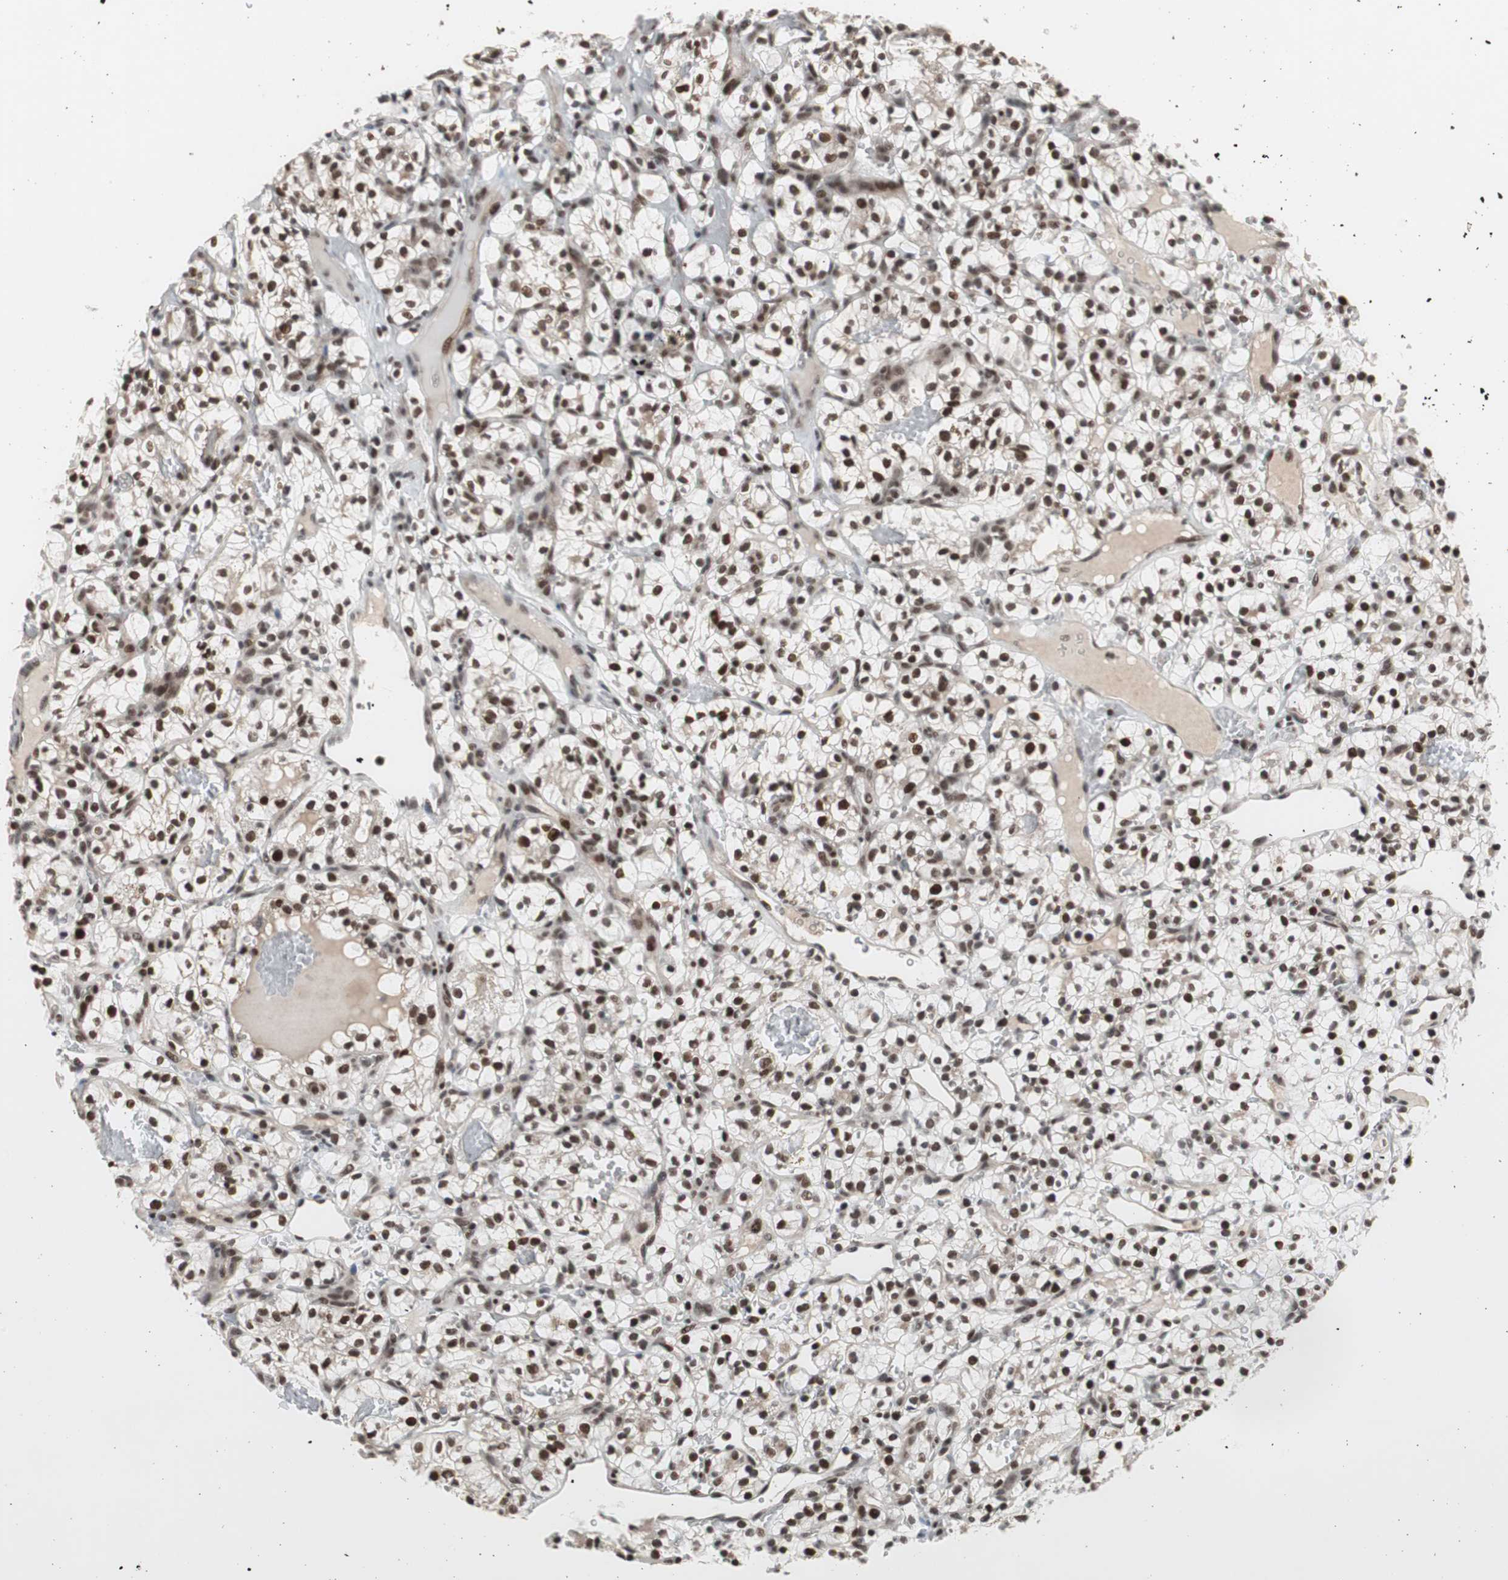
{"staining": {"intensity": "strong", "quantity": ">75%", "location": "nuclear"}, "tissue": "renal cancer", "cell_type": "Tumor cells", "image_type": "cancer", "snomed": [{"axis": "morphology", "description": "Adenocarcinoma, NOS"}, {"axis": "topography", "description": "Kidney"}], "caption": "Immunohistochemical staining of renal cancer (adenocarcinoma) exhibits strong nuclear protein expression in about >75% of tumor cells.", "gene": "RPA1", "patient": {"sex": "female", "age": 57}}